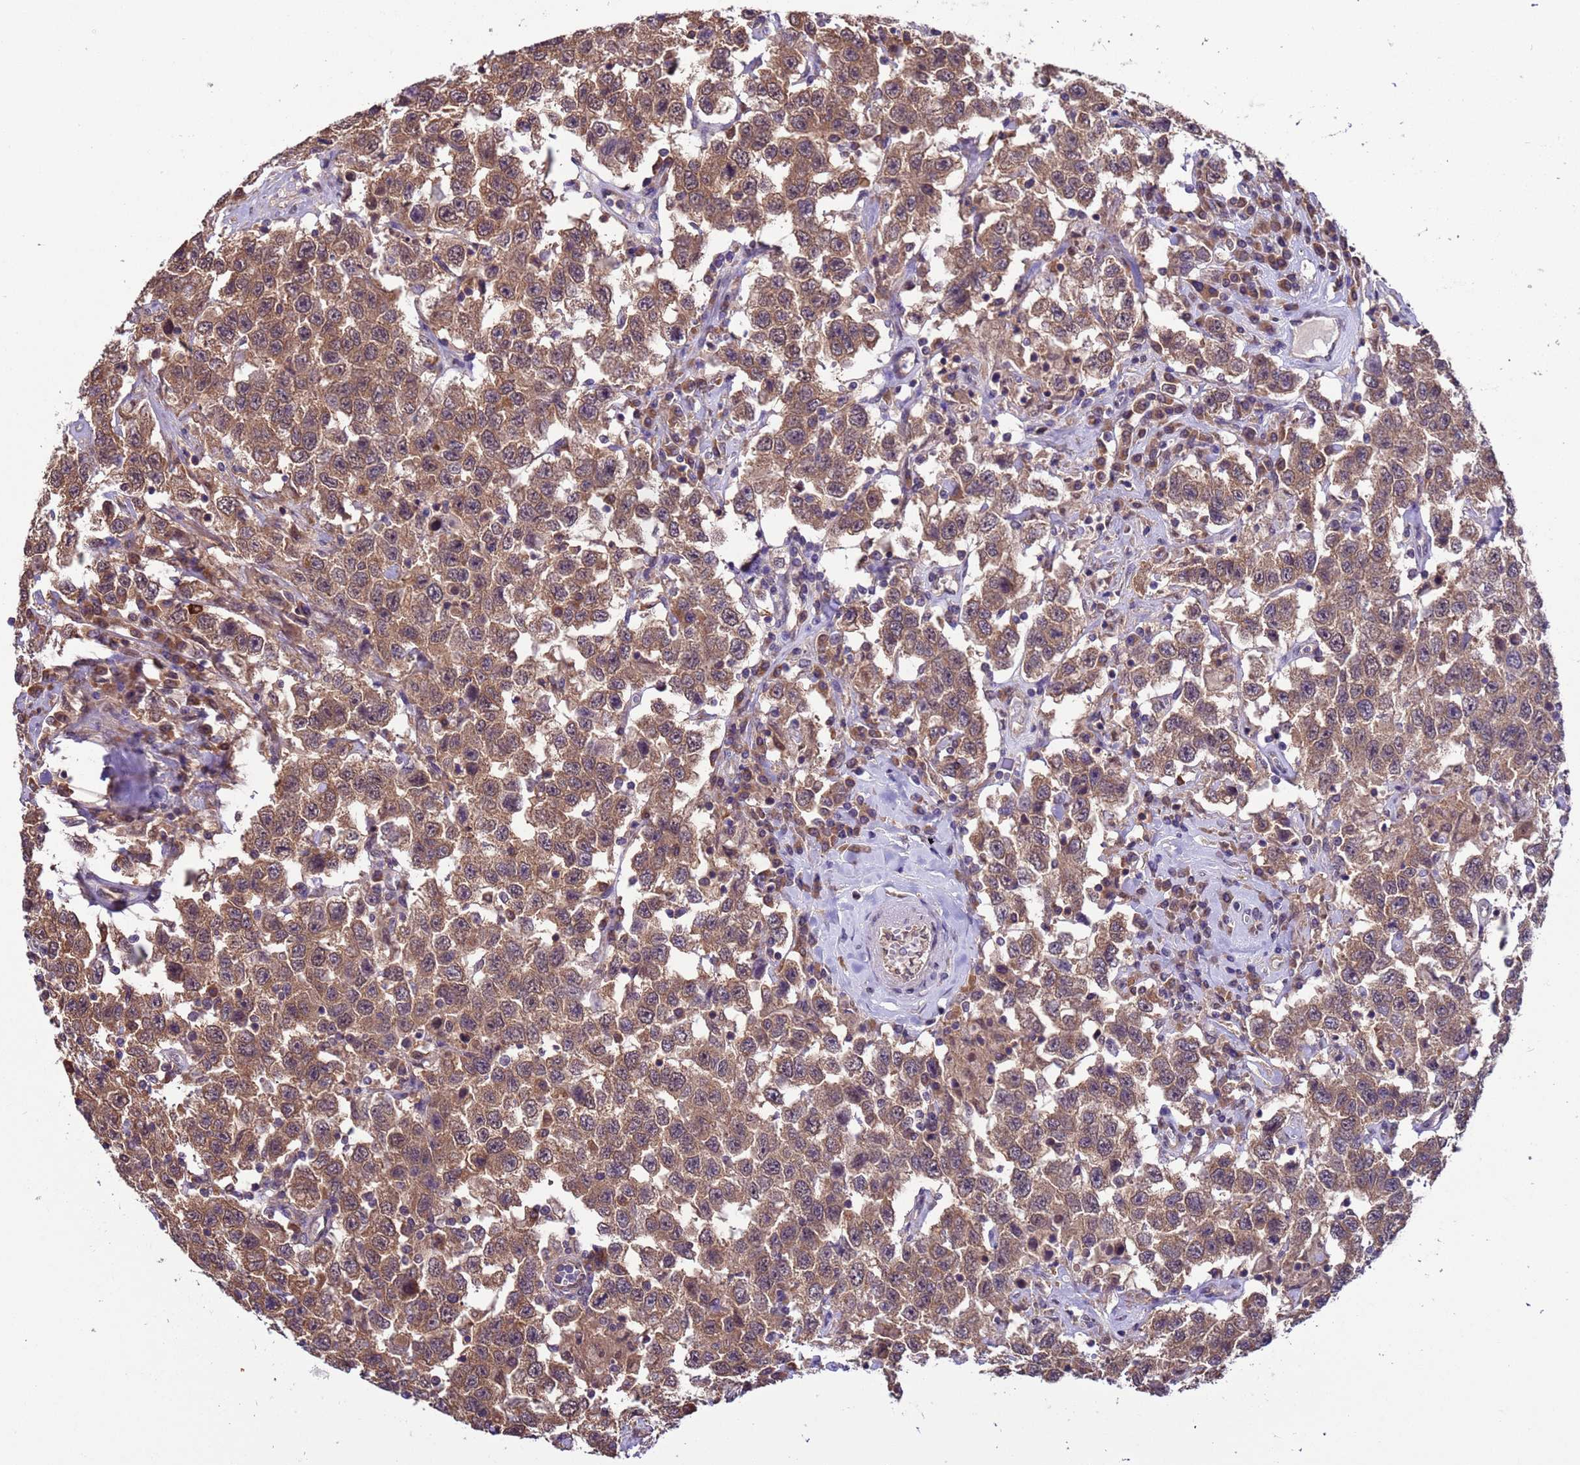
{"staining": {"intensity": "moderate", "quantity": ">75%", "location": "cytoplasmic/membranous"}, "tissue": "testis cancer", "cell_type": "Tumor cells", "image_type": "cancer", "snomed": [{"axis": "morphology", "description": "Seminoma, NOS"}, {"axis": "topography", "description": "Testis"}], "caption": "Seminoma (testis) stained with a brown dye displays moderate cytoplasmic/membranous positive staining in about >75% of tumor cells.", "gene": "ZFP69B", "patient": {"sex": "male", "age": 41}}